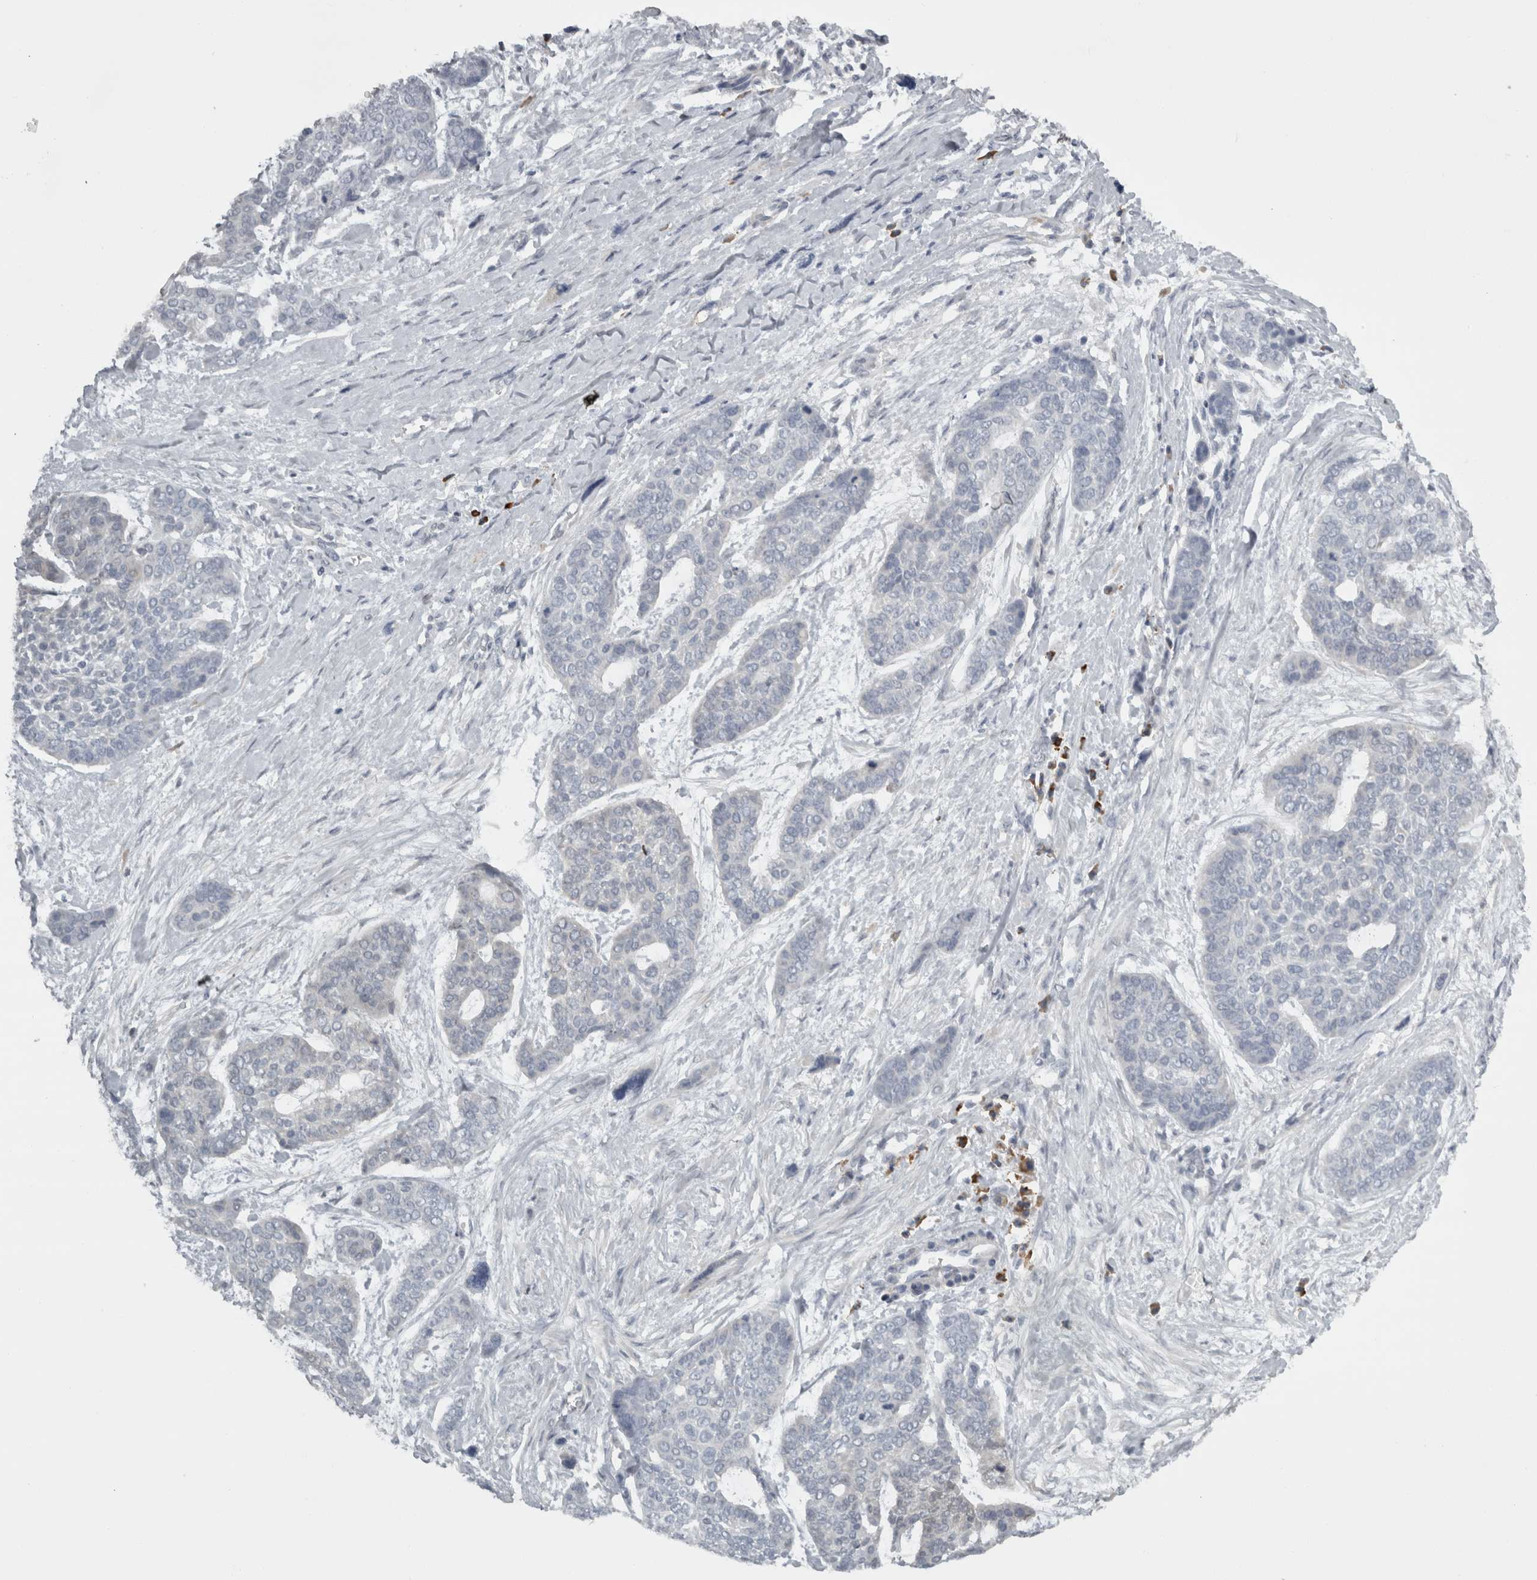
{"staining": {"intensity": "negative", "quantity": "none", "location": "none"}, "tissue": "skin cancer", "cell_type": "Tumor cells", "image_type": "cancer", "snomed": [{"axis": "morphology", "description": "Basal cell carcinoma"}, {"axis": "topography", "description": "Skin"}], "caption": "Immunohistochemistry (IHC) photomicrograph of neoplastic tissue: skin basal cell carcinoma stained with DAB (3,3'-diaminobenzidine) demonstrates no significant protein staining in tumor cells.", "gene": "SLCO5A1", "patient": {"sex": "female", "age": 64}}